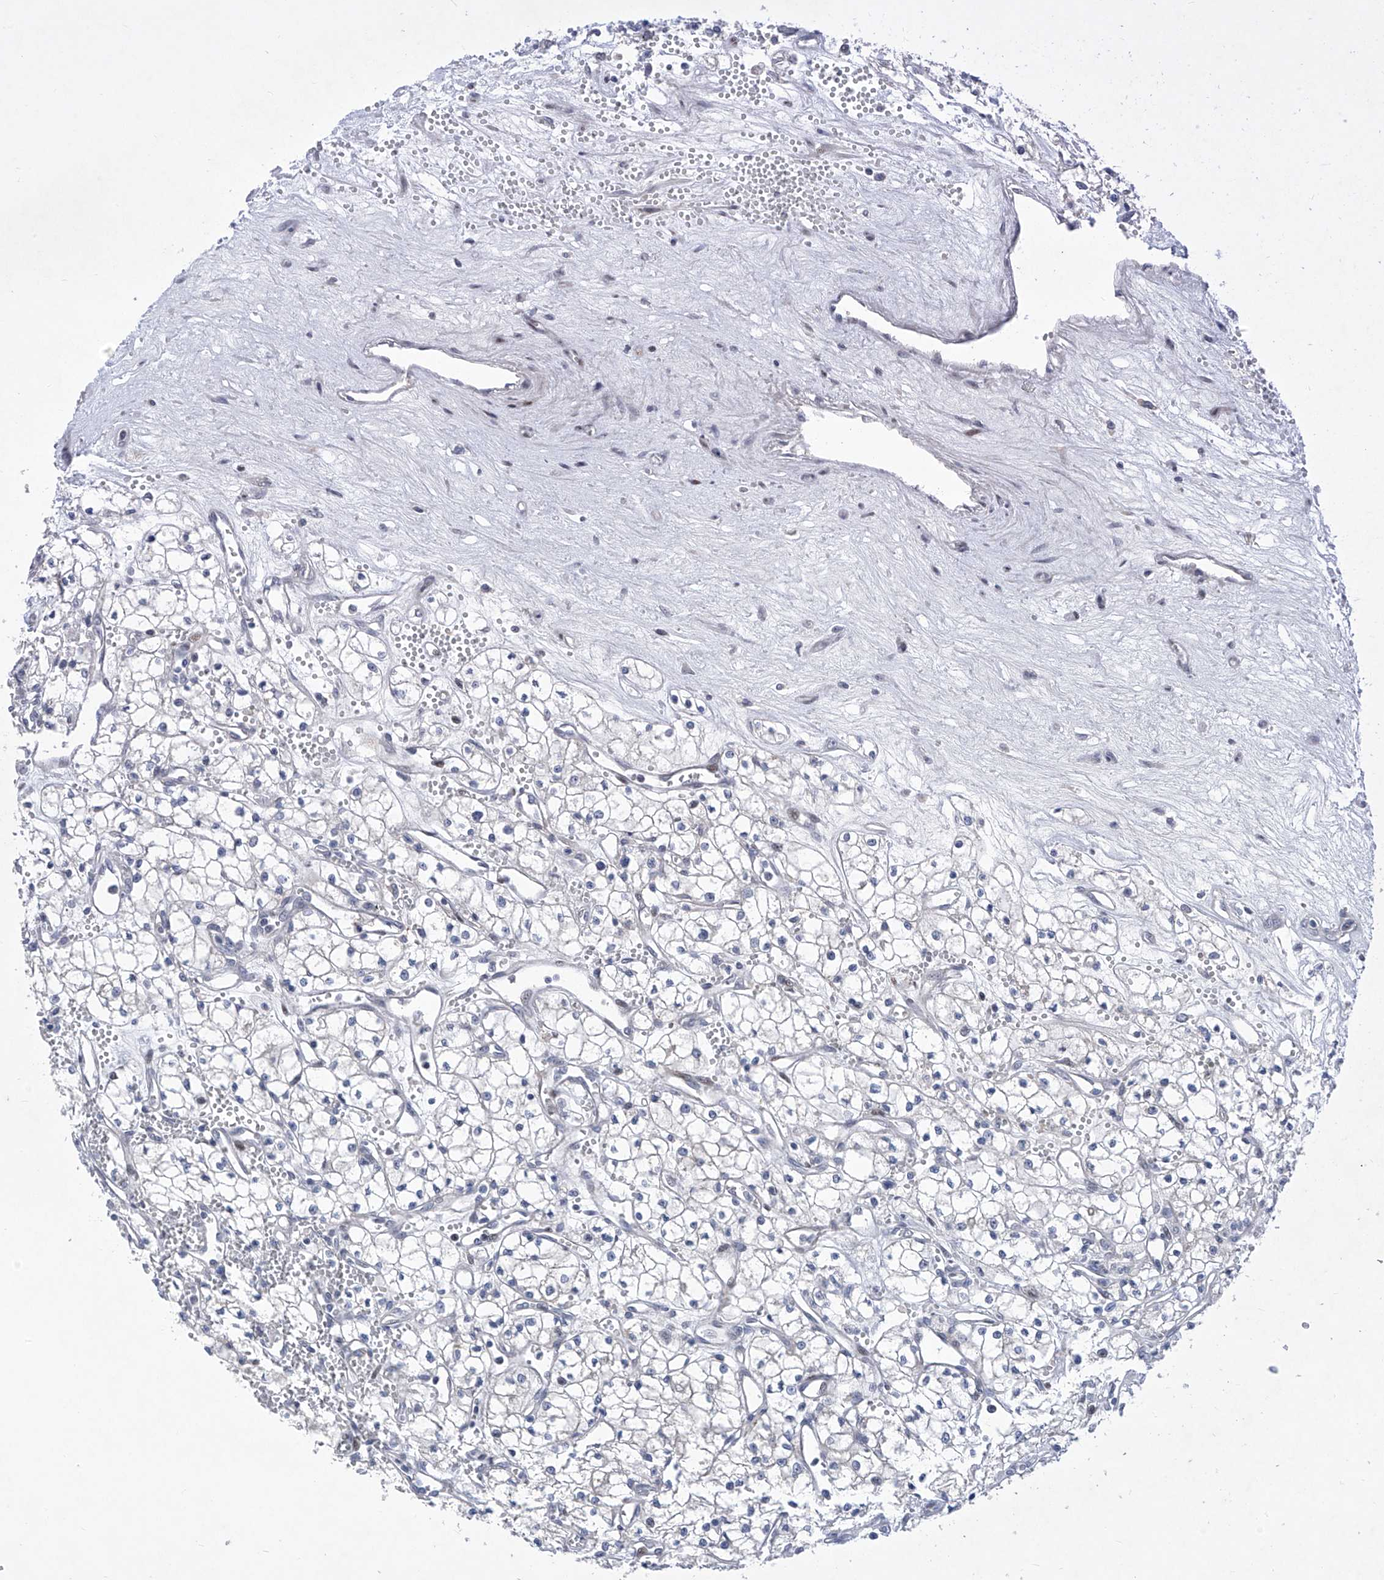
{"staining": {"intensity": "negative", "quantity": "none", "location": "none"}, "tissue": "renal cancer", "cell_type": "Tumor cells", "image_type": "cancer", "snomed": [{"axis": "morphology", "description": "Adenocarcinoma, NOS"}, {"axis": "topography", "description": "Kidney"}], "caption": "High power microscopy image of an immunohistochemistry micrograph of adenocarcinoma (renal), revealing no significant staining in tumor cells. Brightfield microscopy of IHC stained with DAB (brown) and hematoxylin (blue), captured at high magnification.", "gene": "NUFIP1", "patient": {"sex": "male", "age": 59}}